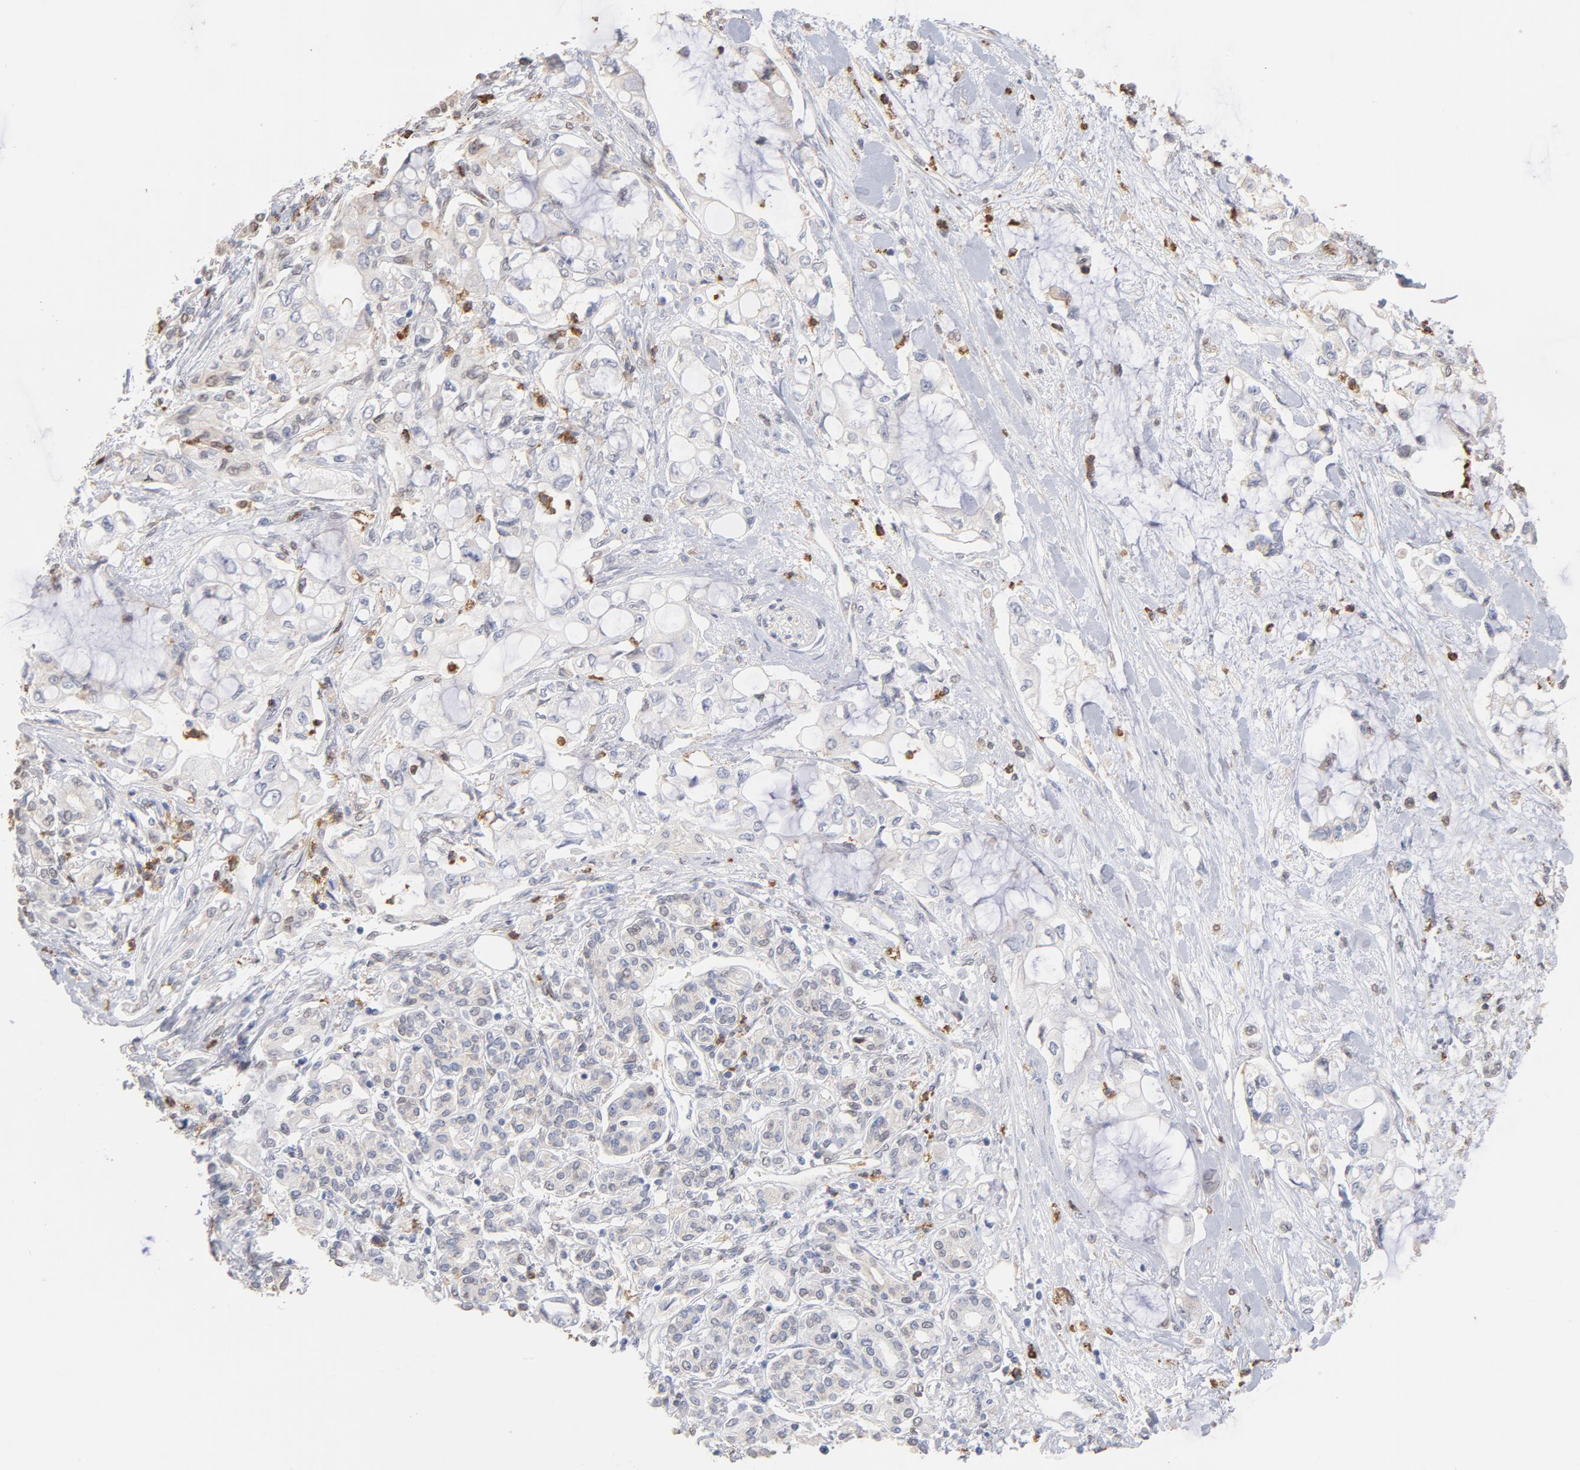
{"staining": {"intensity": "weak", "quantity": "25%-75%", "location": "cytoplasmic/membranous"}, "tissue": "pancreatic cancer", "cell_type": "Tumor cells", "image_type": "cancer", "snomed": [{"axis": "morphology", "description": "Adenocarcinoma, NOS"}, {"axis": "topography", "description": "Pancreas"}], "caption": "IHC image of neoplastic tissue: human pancreatic cancer stained using immunohistochemistry demonstrates low levels of weak protein expression localized specifically in the cytoplasmic/membranous of tumor cells, appearing as a cytoplasmic/membranous brown color.", "gene": "PNMA1", "patient": {"sex": "female", "age": 70}}